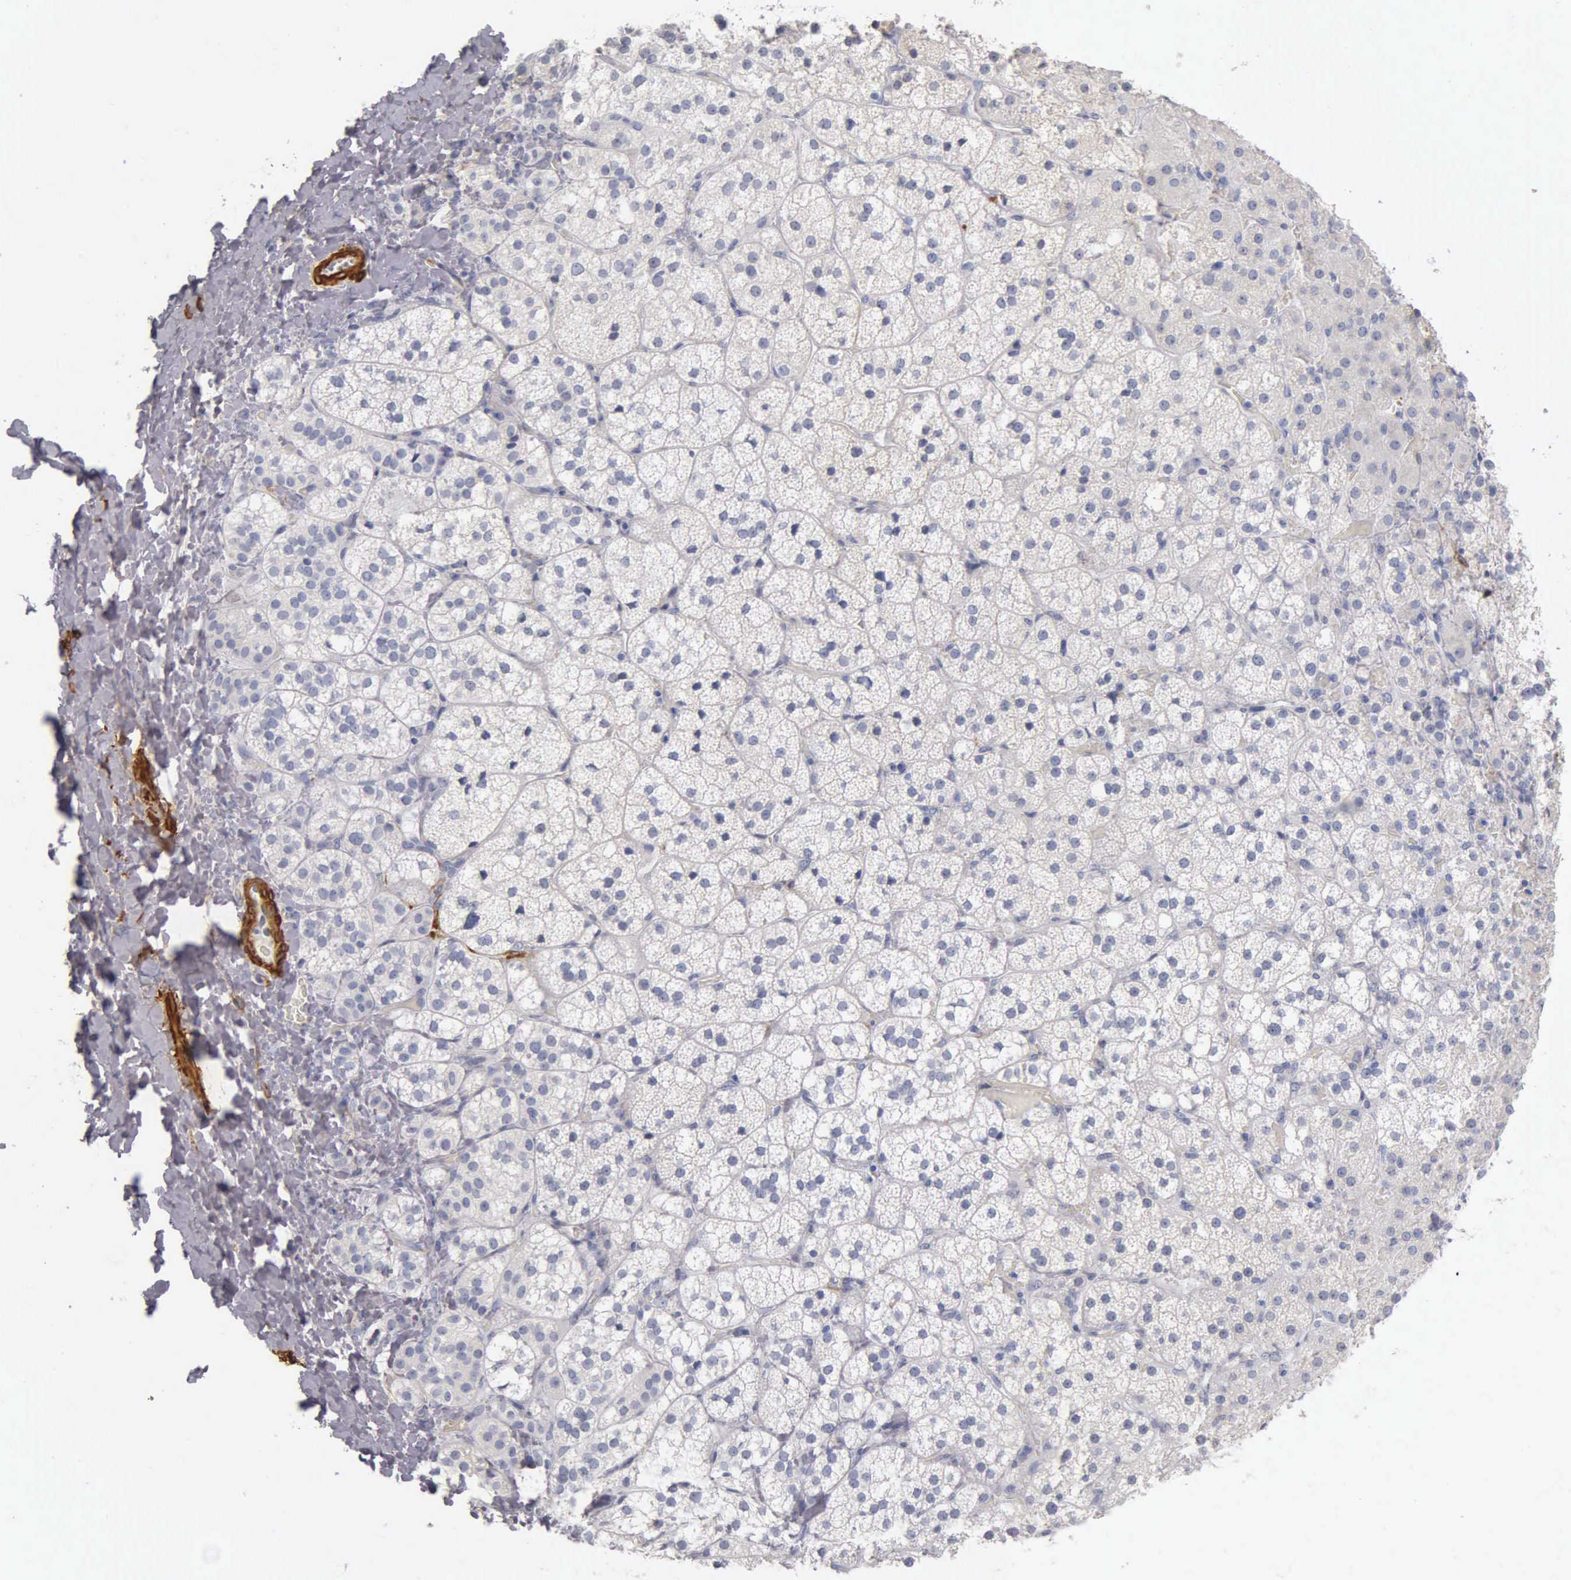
{"staining": {"intensity": "negative", "quantity": "none", "location": "none"}, "tissue": "adrenal gland", "cell_type": "Glandular cells", "image_type": "normal", "snomed": [{"axis": "morphology", "description": "Normal tissue, NOS"}, {"axis": "topography", "description": "Adrenal gland"}], "caption": "DAB immunohistochemical staining of unremarkable human adrenal gland reveals no significant positivity in glandular cells.", "gene": "CNN1", "patient": {"sex": "male", "age": 53}}